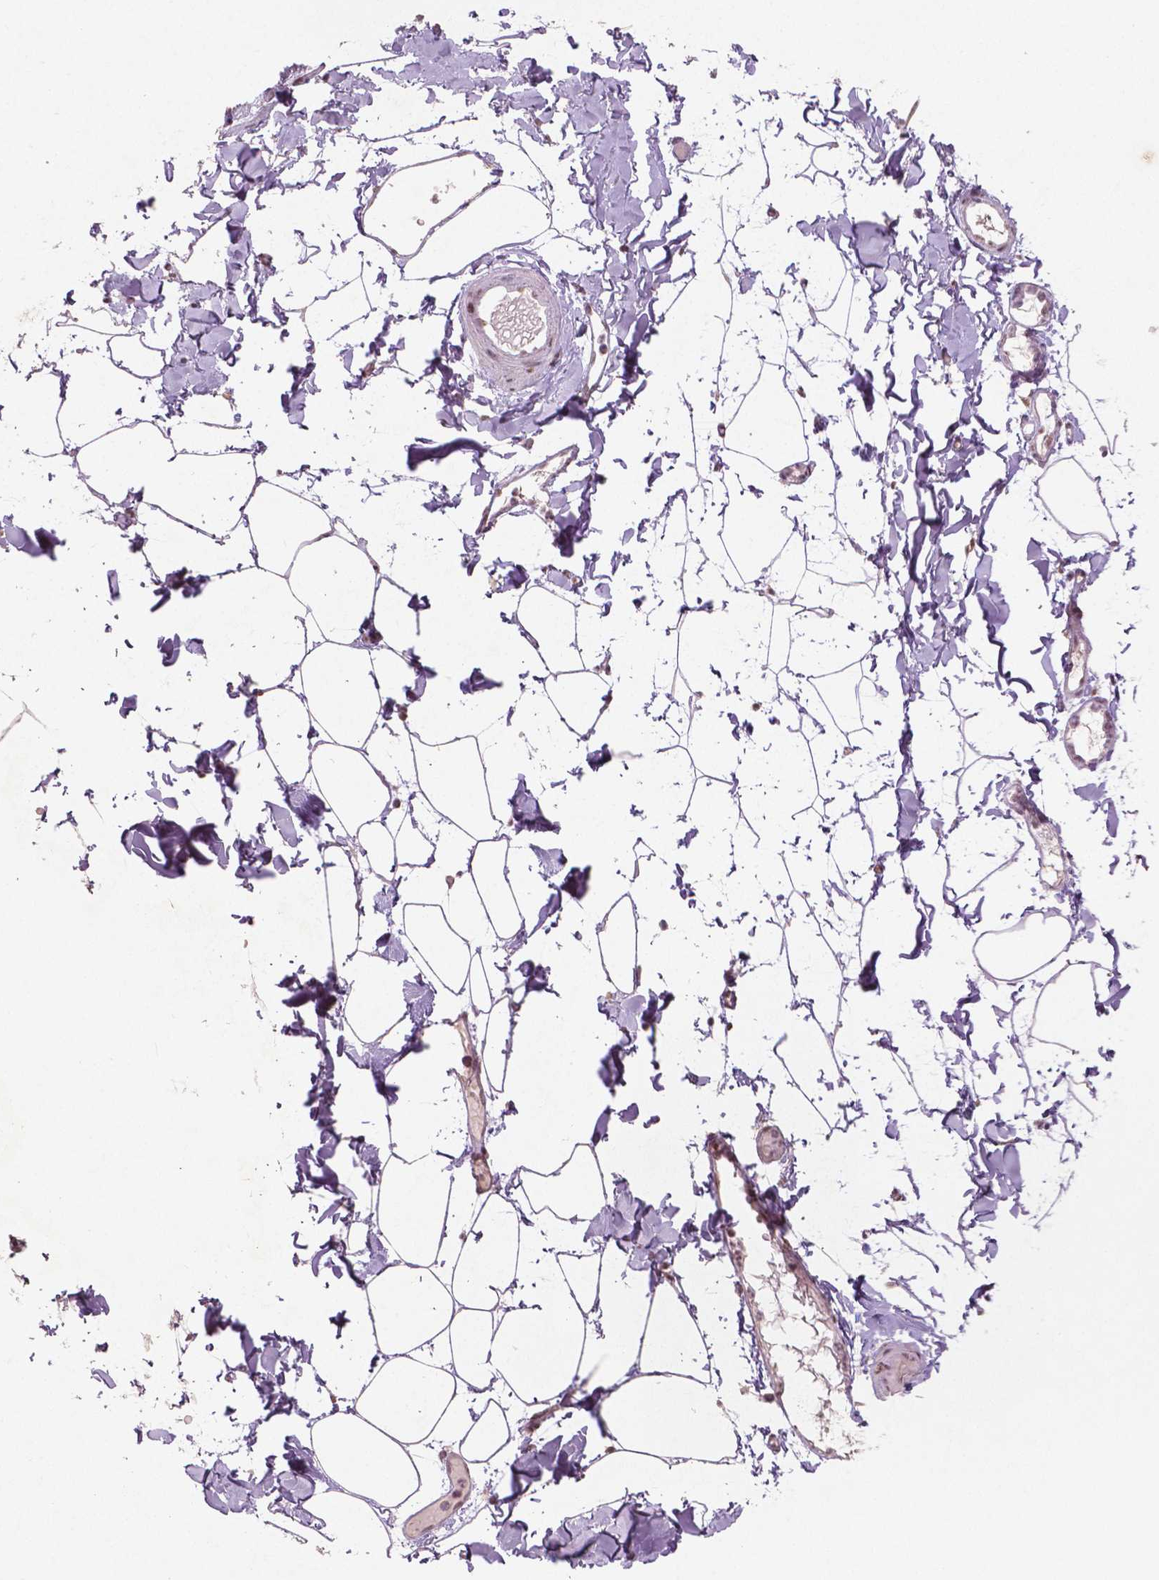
{"staining": {"intensity": "negative", "quantity": "none", "location": "none"}, "tissue": "adipose tissue", "cell_type": "Adipocytes", "image_type": "normal", "snomed": [{"axis": "morphology", "description": "Normal tissue, NOS"}, {"axis": "topography", "description": "Gallbladder"}, {"axis": "topography", "description": "Peripheral nerve tissue"}], "caption": "A high-resolution micrograph shows IHC staining of normal adipose tissue, which displays no significant expression in adipocytes. Brightfield microscopy of immunohistochemistry (IHC) stained with DAB (brown) and hematoxylin (blue), captured at high magnification.", "gene": "BRD4", "patient": {"sex": "female", "age": 45}}